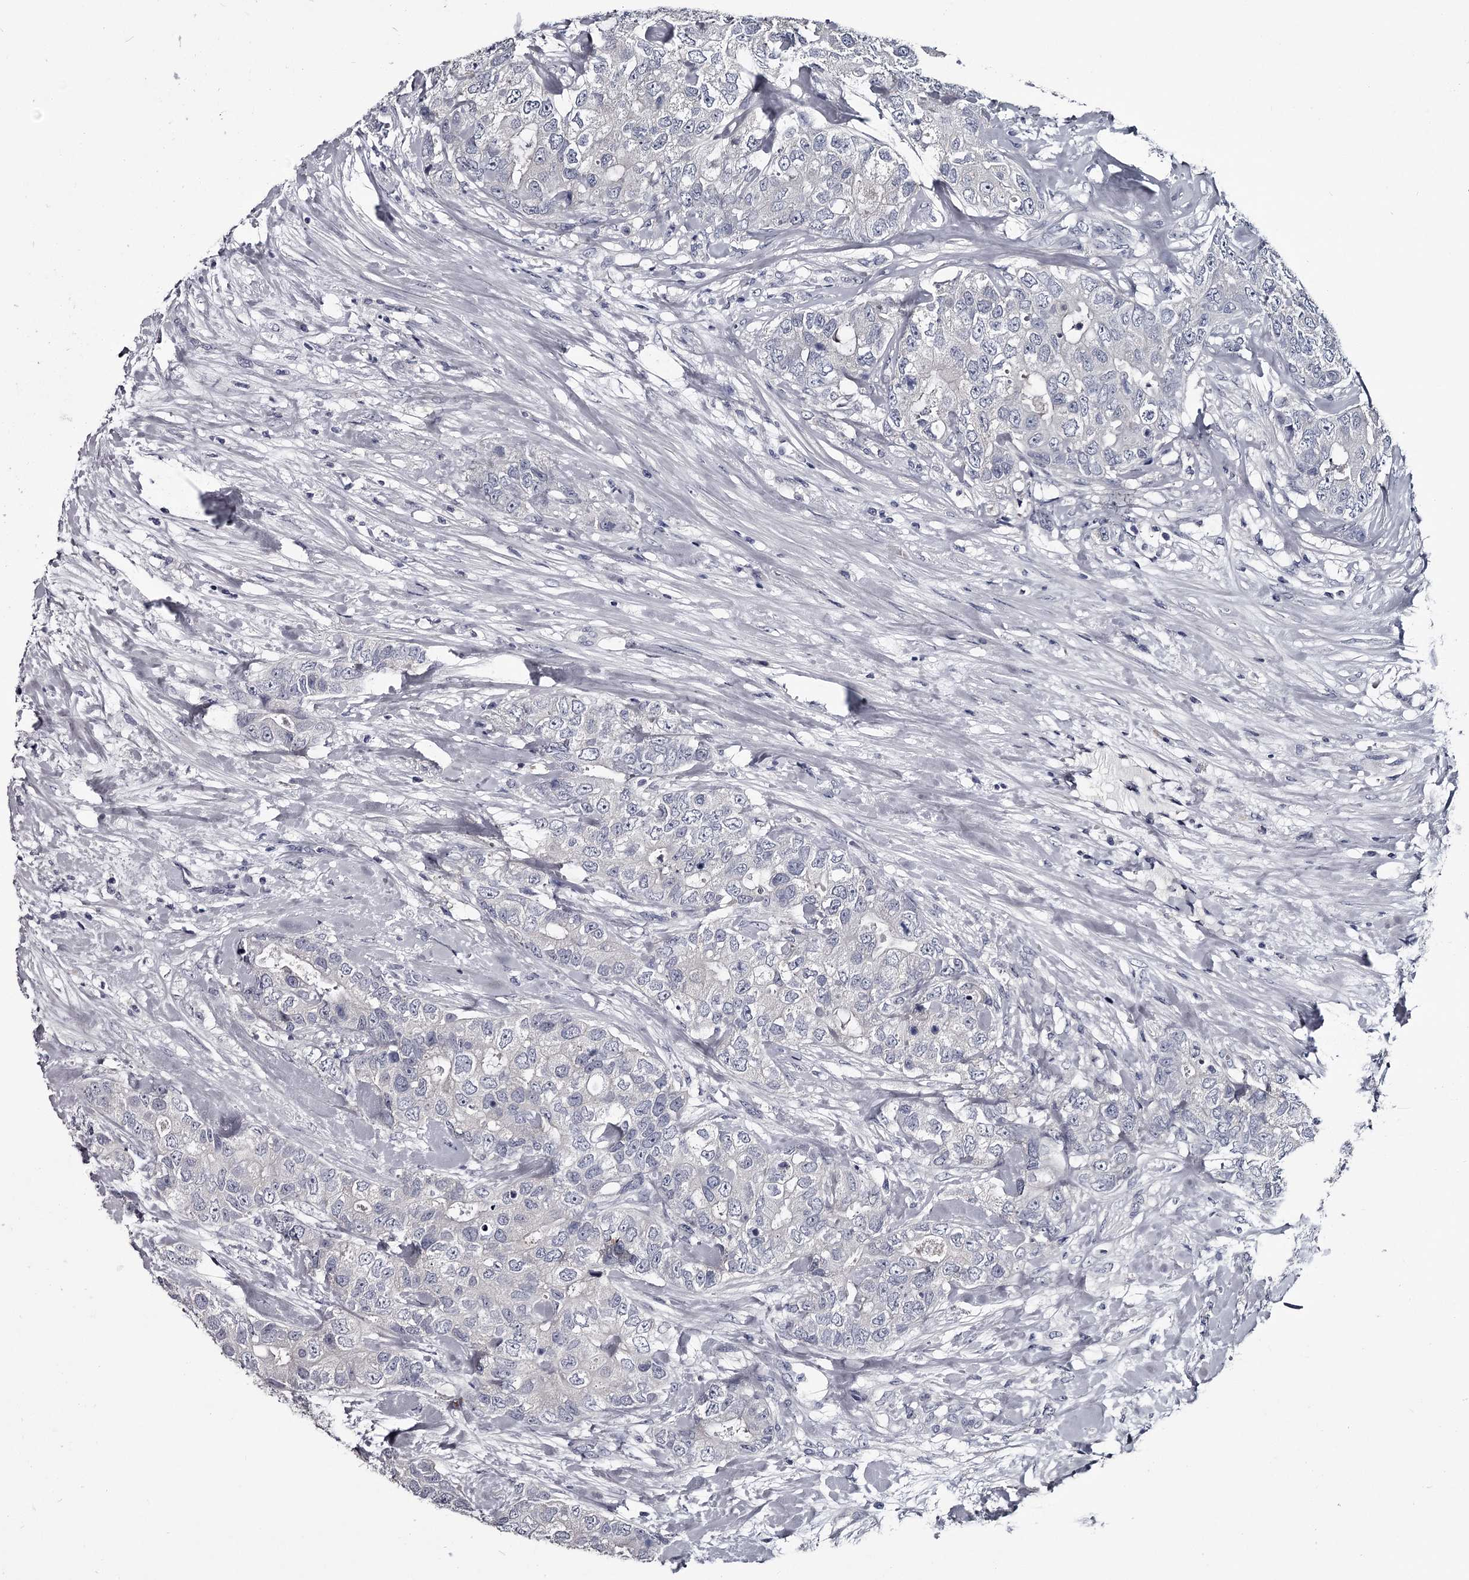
{"staining": {"intensity": "negative", "quantity": "none", "location": "none"}, "tissue": "breast cancer", "cell_type": "Tumor cells", "image_type": "cancer", "snomed": [{"axis": "morphology", "description": "Duct carcinoma"}, {"axis": "topography", "description": "Breast"}], "caption": "Immunohistochemistry (IHC) of human breast cancer demonstrates no expression in tumor cells.", "gene": "DAO", "patient": {"sex": "female", "age": 62}}